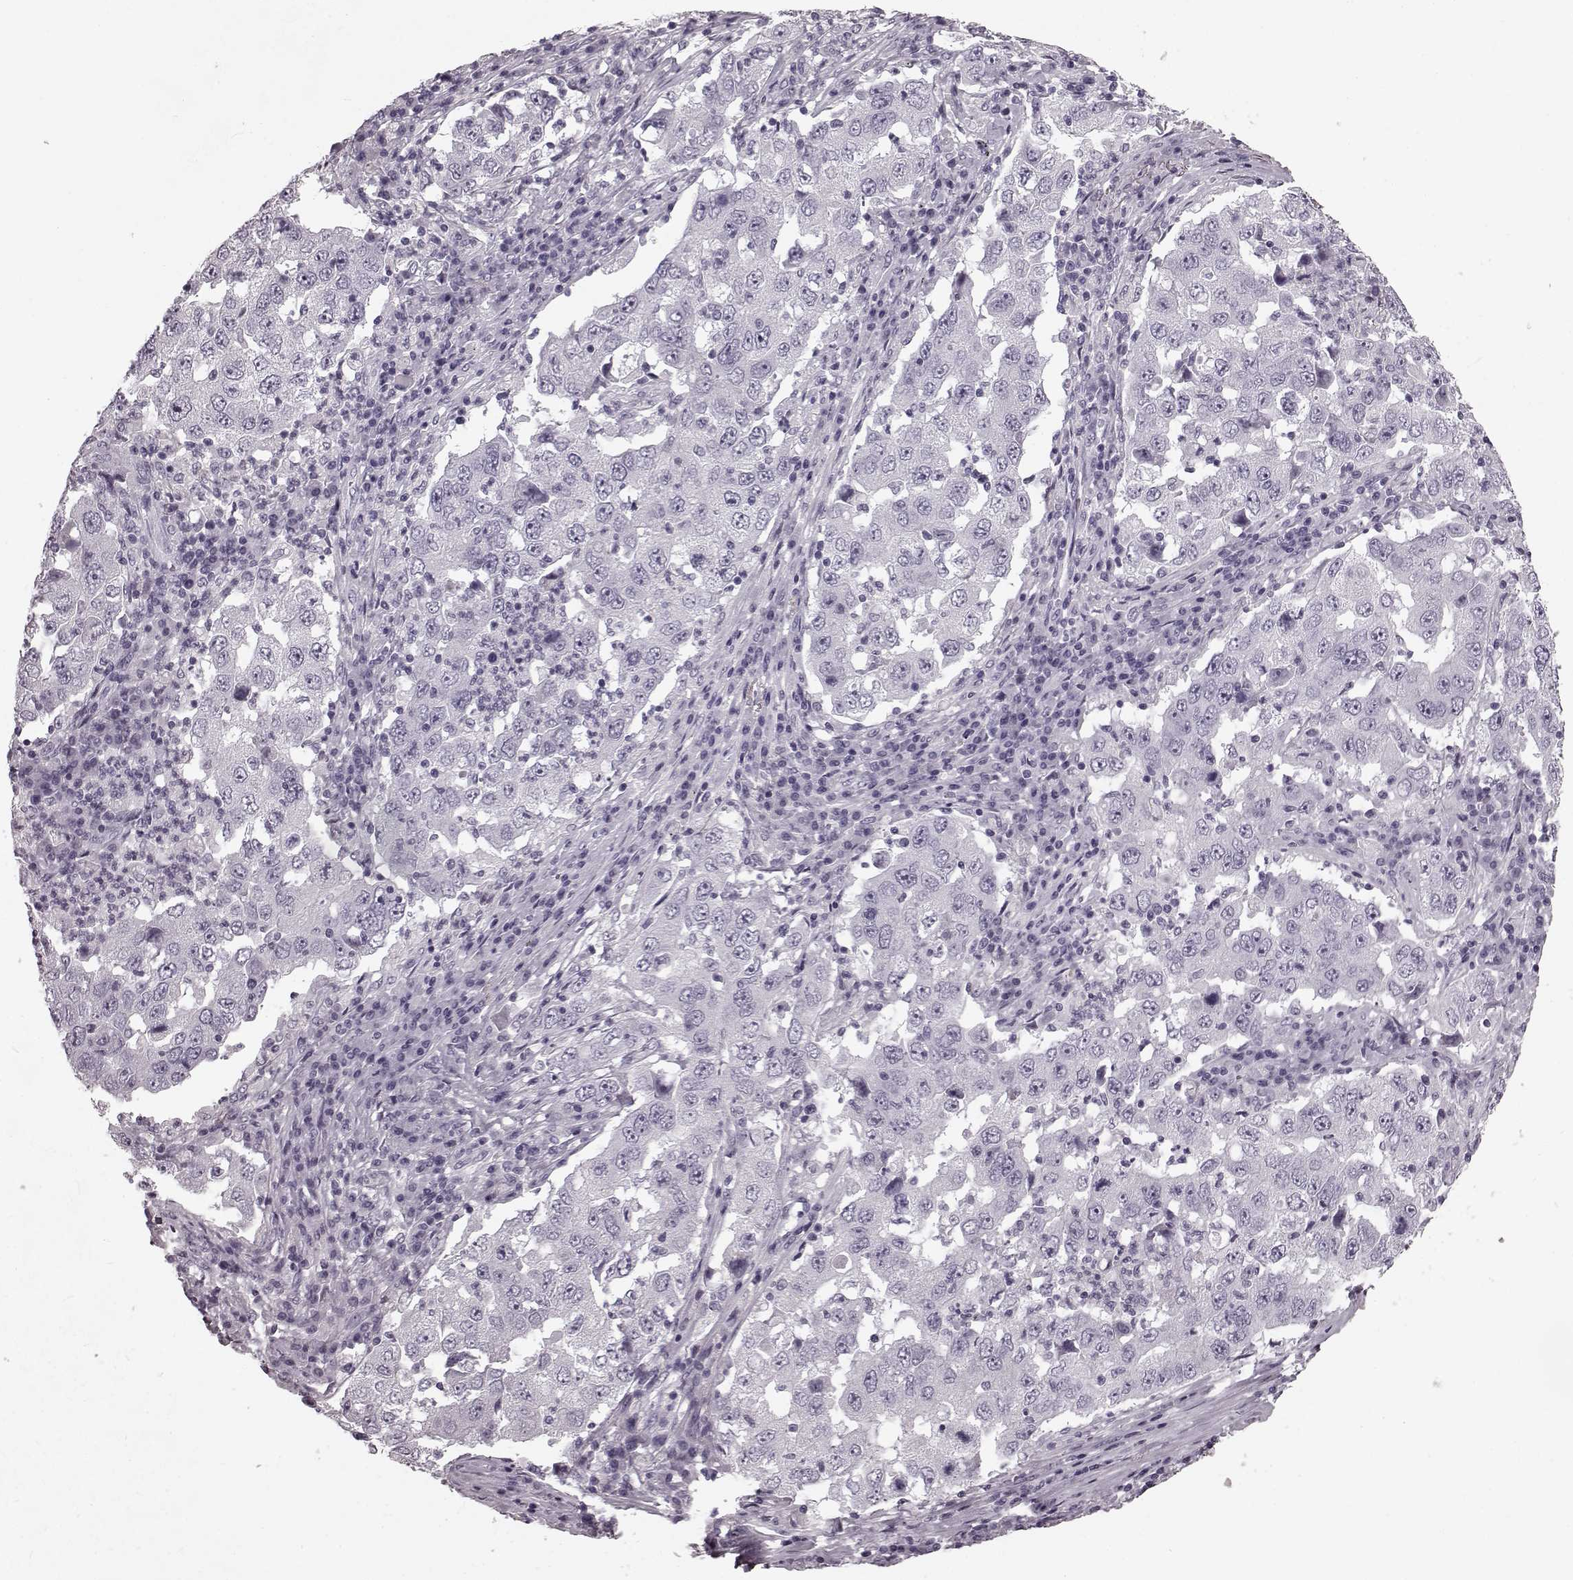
{"staining": {"intensity": "negative", "quantity": "none", "location": "none"}, "tissue": "lung cancer", "cell_type": "Tumor cells", "image_type": "cancer", "snomed": [{"axis": "morphology", "description": "Adenocarcinoma, NOS"}, {"axis": "topography", "description": "Lung"}], "caption": "Immunohistochemical staining of human adenocarcinoma (lung) reveals no significant positivity in tumor cells.", "gene": "CST7", "patient": {"sex": "male", "age": 73}}